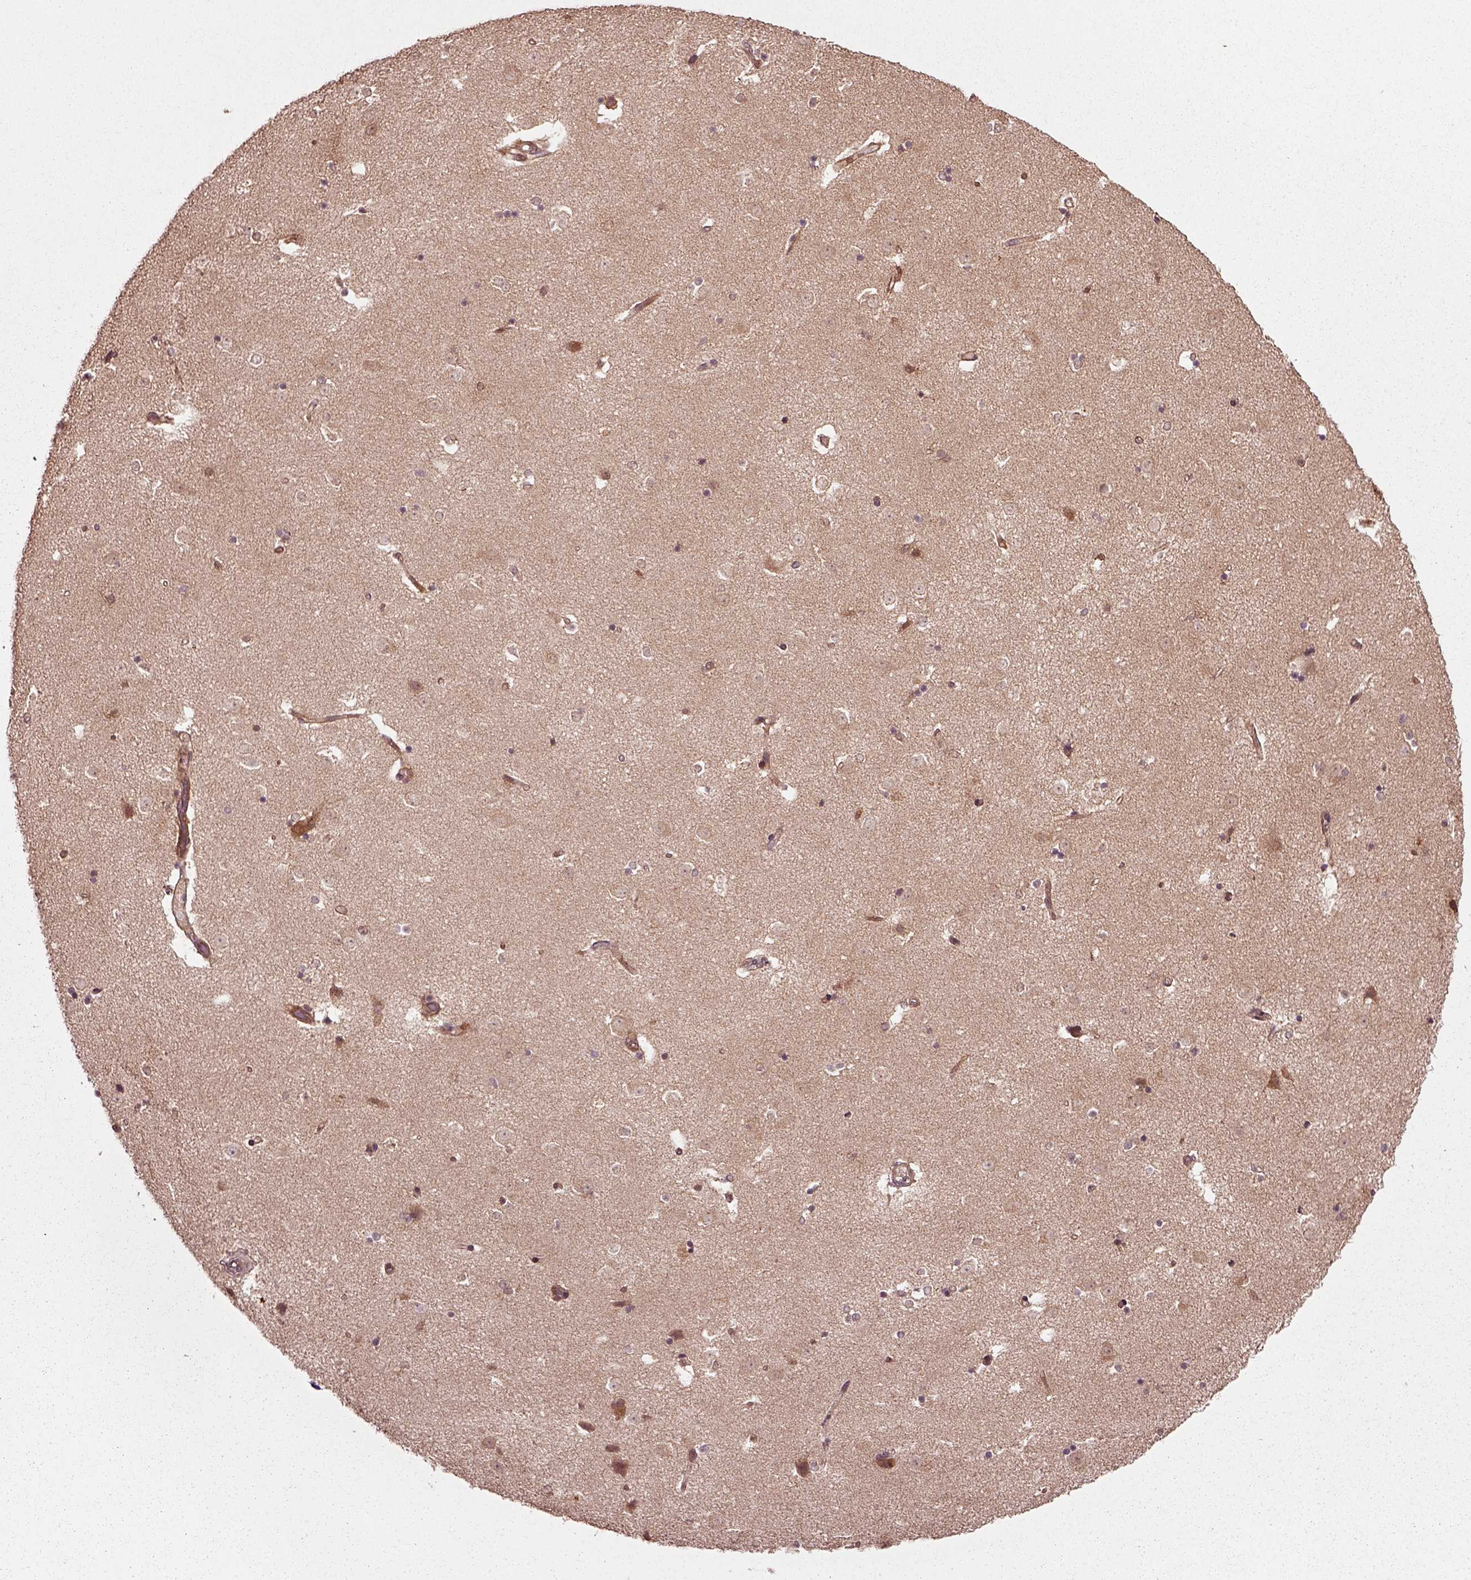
{"staining": {"intensity": "moderate", "quantity": "<25%", "location": "cytoplasmic/membranous"}, "tissue": "caudate", "cell_type": "Glial cells", "image_type": "normal", "snomed": [{"axis": "morphology", "description": "Normal tissue, NOS"}, {"axis": "topography", "description": "Lateral ventricle wall"}], "caption": "Immunohistochemistry photomicrograph of unremarkable human caudate stained for a protein (brown), which shows low levels of moderate cytoplasmic/membranous positivity in about <25% of glial cells.", "gene": "PLCD3", "patient": {"sex": "male", "age": 51}}